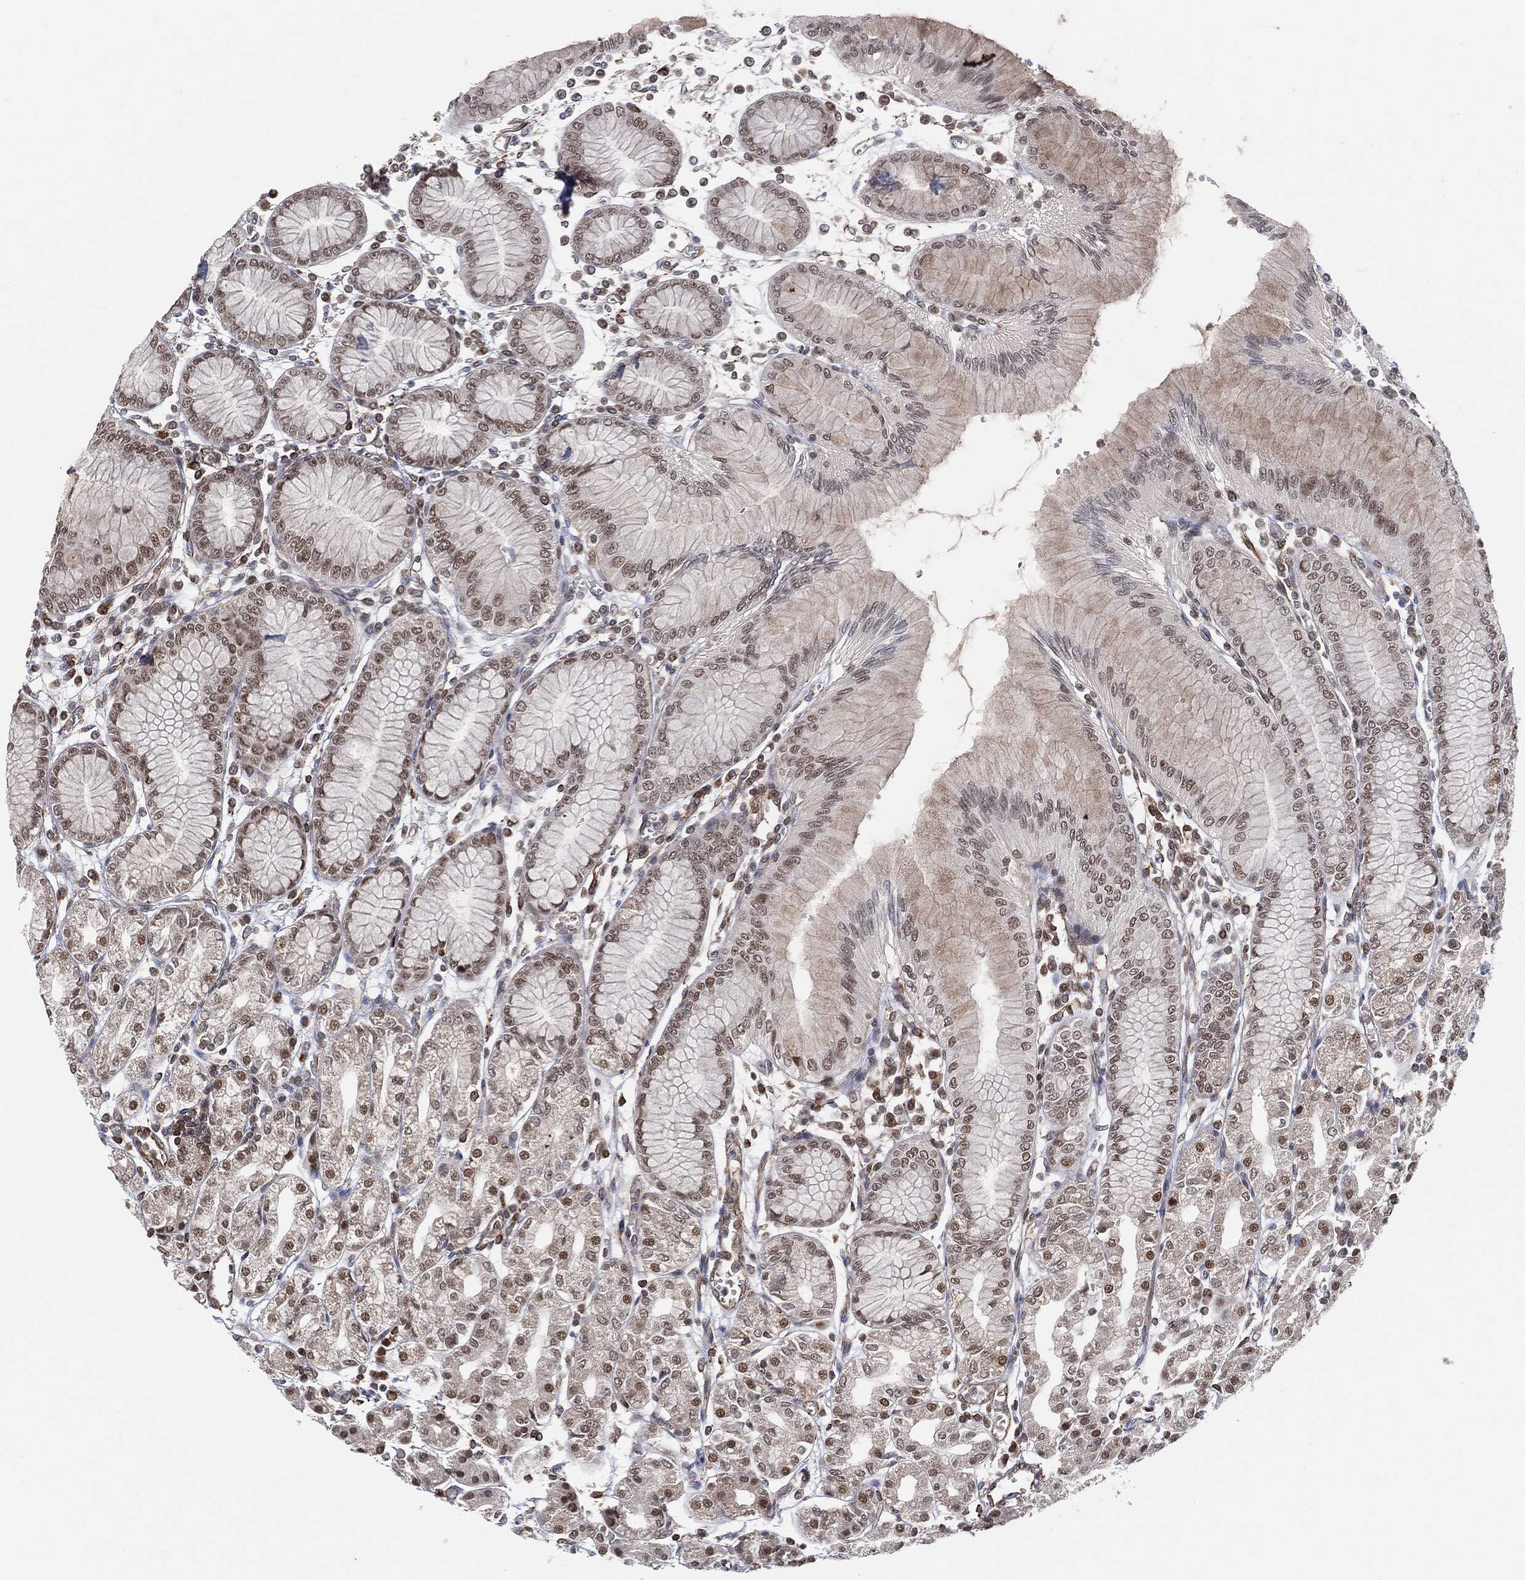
{"staining": {"intensity": "moderate", "quantity": "<25%", "location": "nuclear"}, "tissue": "stomach", "cell_type": "Glandular cells", "image_type": "normal", "snomed": [{"axis": "morphology", "description": "Normal tissue, NOS"}, {"axis": "topography", "description": "Skeletal muscle"}, {"axis": "topography", "description": "Stomach"}], "caption": "Protein staining demonstrates moderate nuclear expression in about <25% of glandular cells in unremarkable stomach. (Stains: DAB in brown, nuclei in blue, Microscopy: brightfield microscopy at high magnification).", "gene": "TP53RK", "patient": {"sex": "female", "age": 57}}